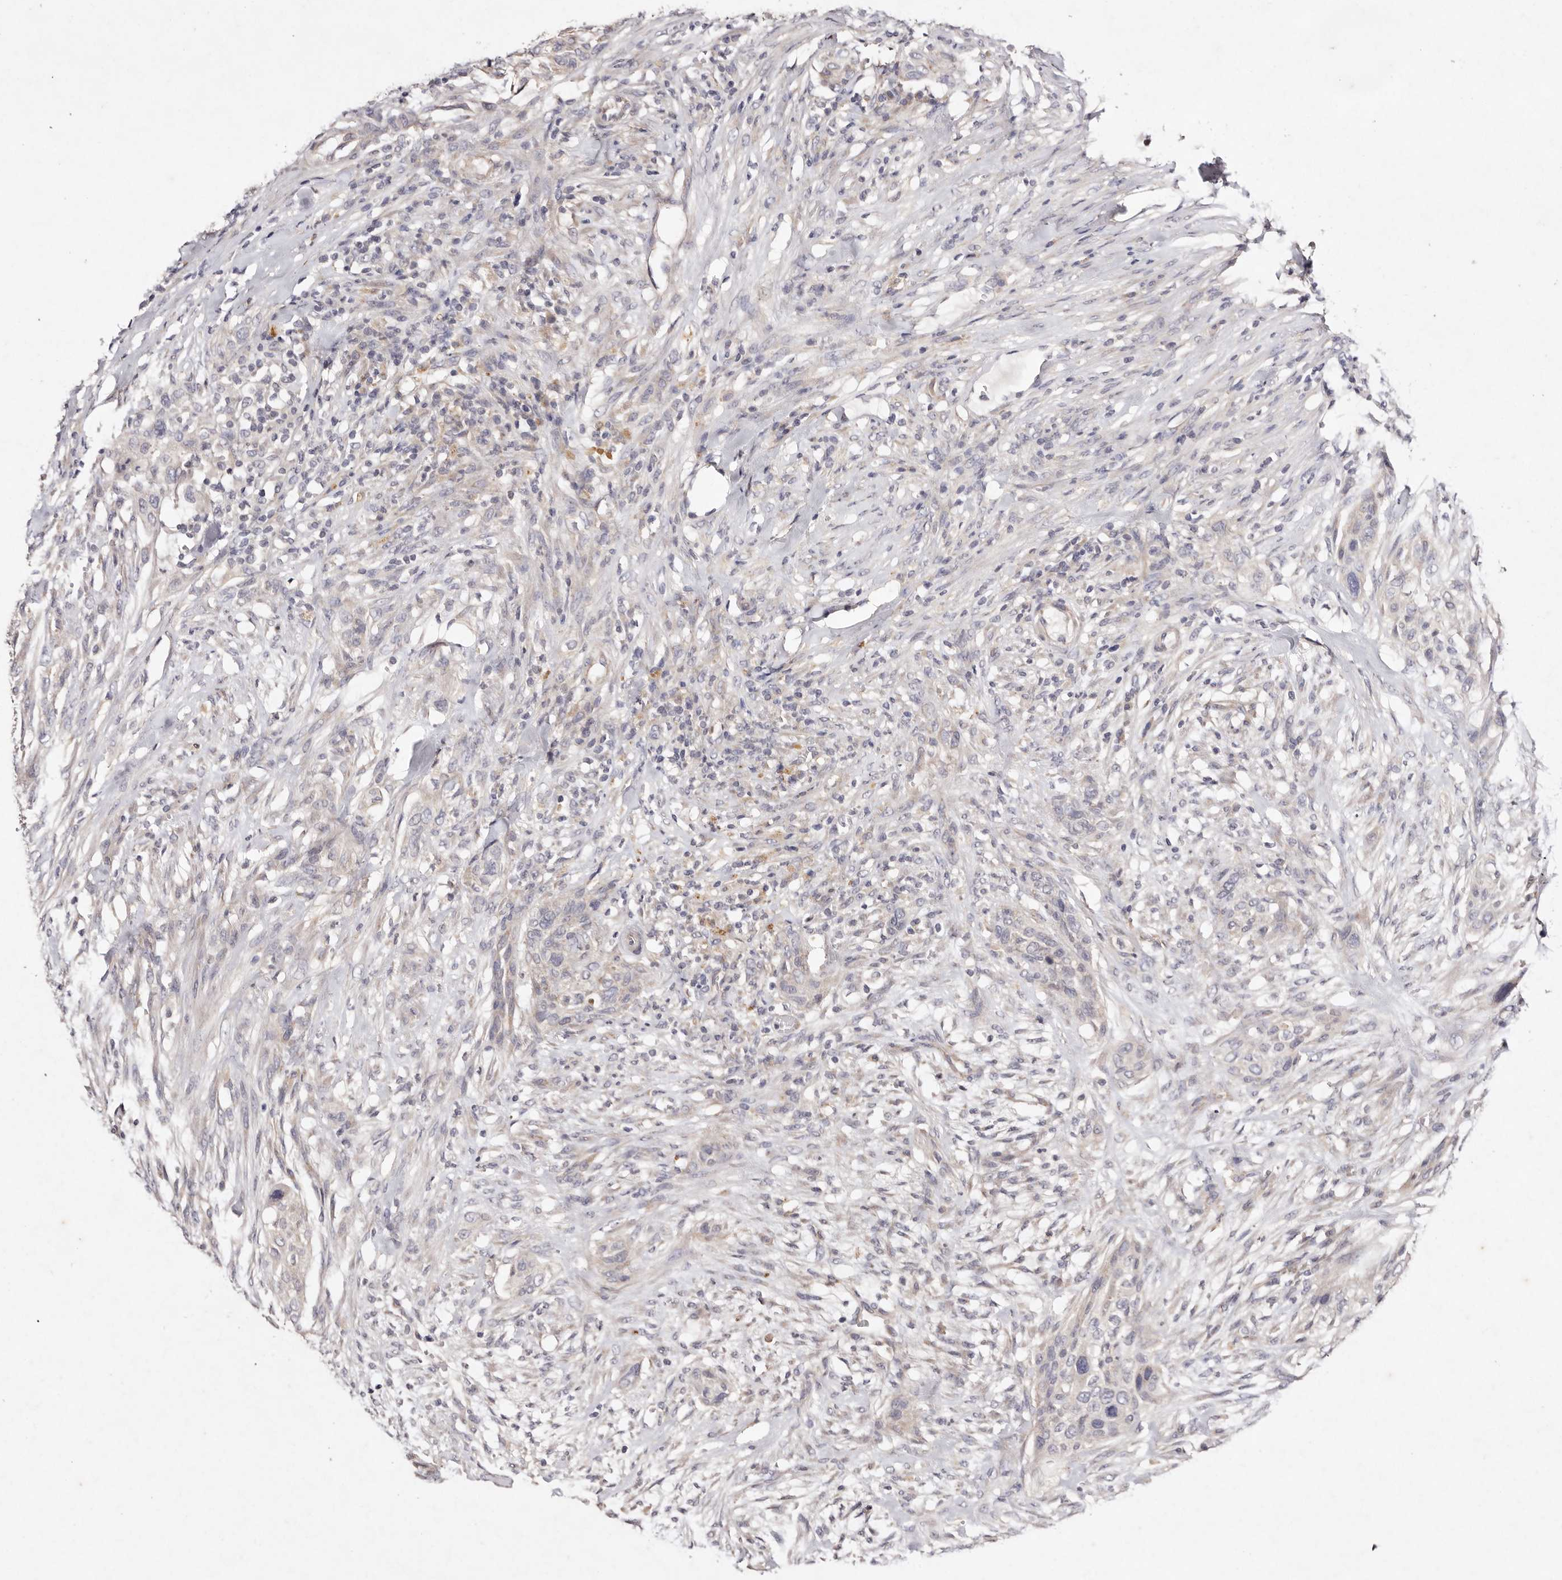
{"staining": {"intensity": "negative", "quantity": "none", "location": "none"}, "tissue": "urothelial cancer", "cell_type": "Tumor cells", "image_type": "cancer", "snomed": [{"axis": "morphology", "description": "Urothelial carcinoma, High grade"}, {"axis": "topography", "description": "Urinary bladder"}], "caption": "High magnification brightfield microscopy of high-grade urothelial carcinoma stained with DAB (brown) and counterstained with hematoxylin (blue): tumor cells show no significant expression. Nuclei are stained in blue.", "gene": "TSC2", "patient": {"sex": "male", "age": 35}}